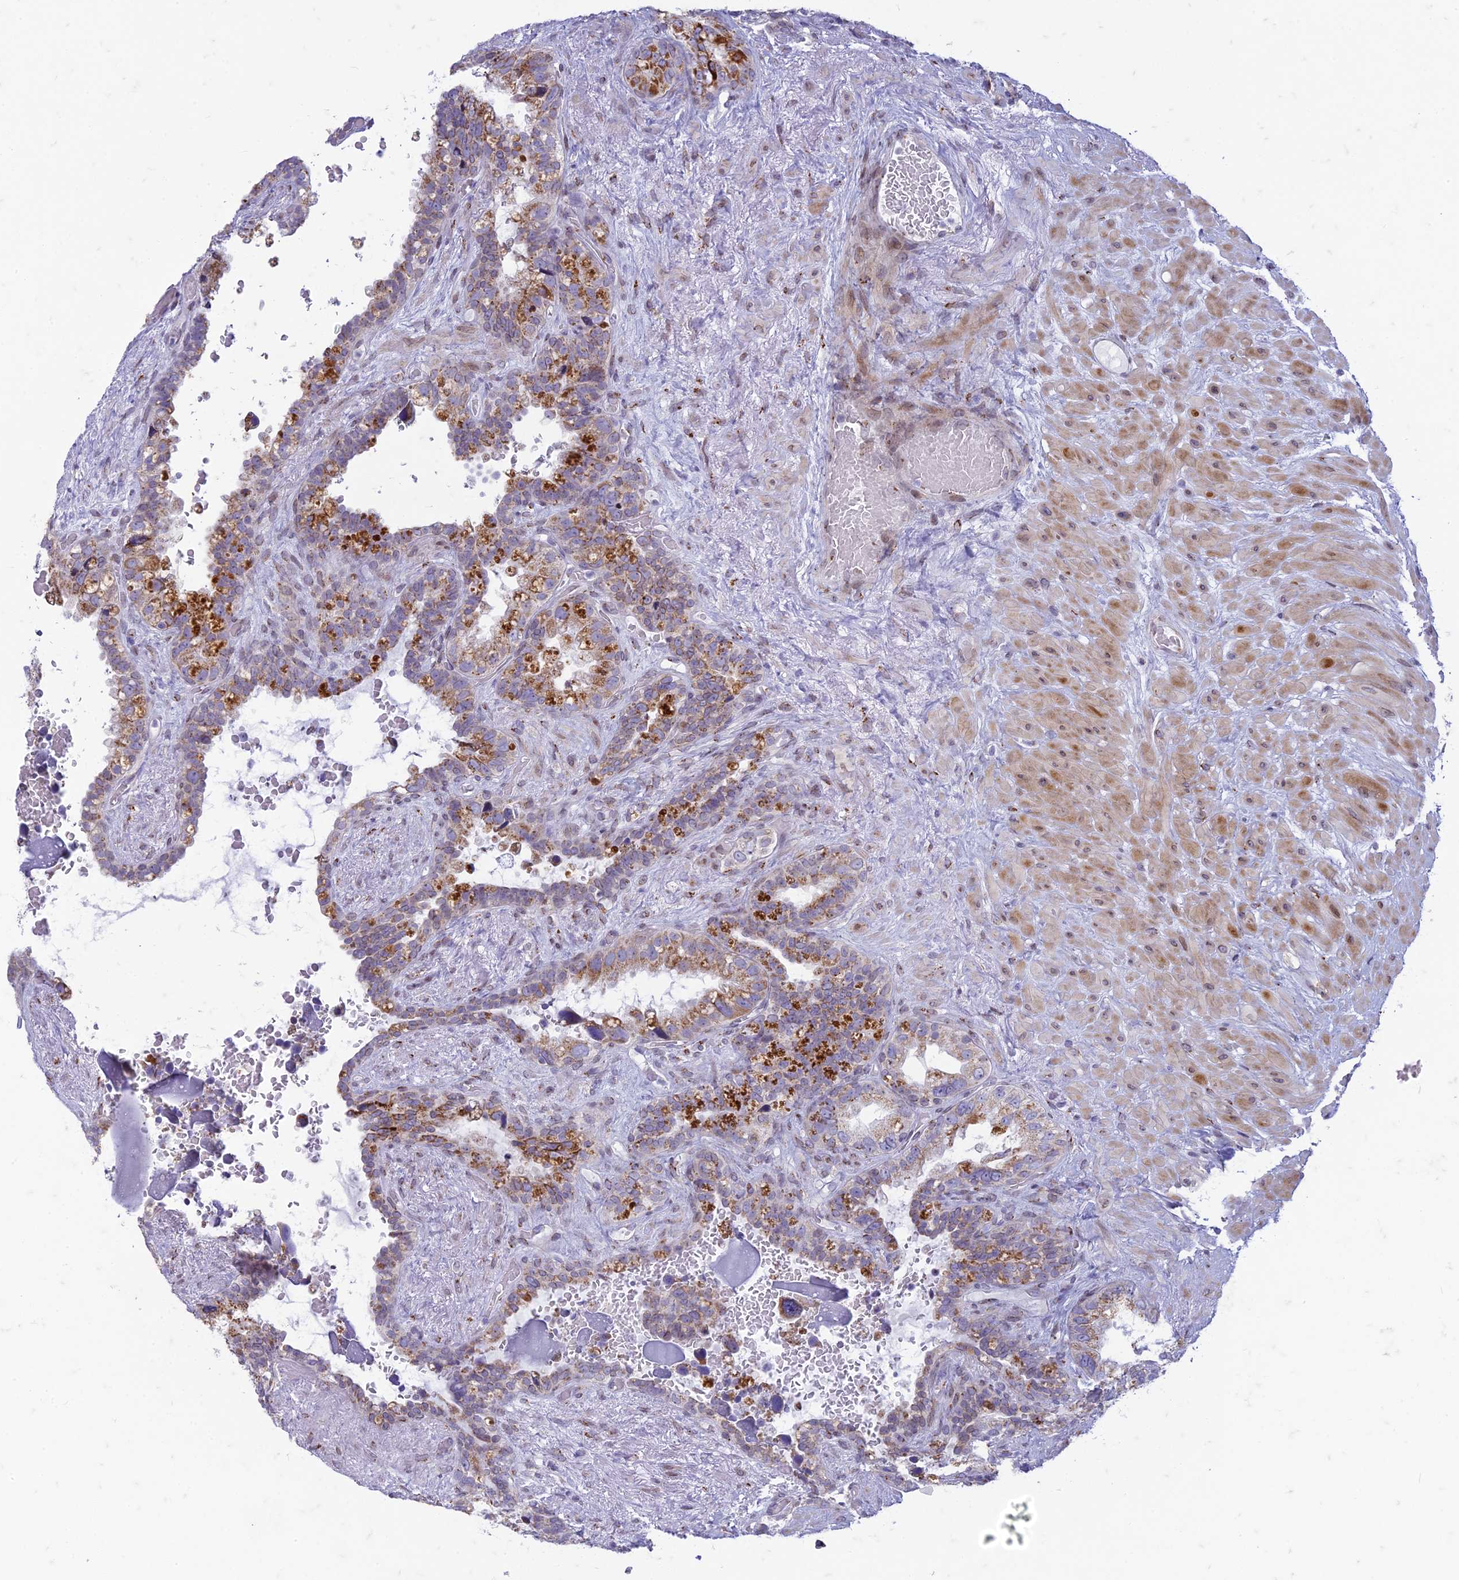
{"staining": {"intensity": "strong", "quantity": "<25%", "location": "cytoplasmic/membranous"}, "tissue": "seminal vesicle", "cell_type": "Glandular cells", "image_type": "normal", "snomed": [{"axis": "morphology", "description": "Normal tissue, NOS"}, {"axis": "topography", "description": "Seminal veicle"}], "caption": "A high-resolution histopathology image shows immunohistochemistry staining of normal seminal vesicle, which shows strong cytoplasmic/membranous expression in about <25% of glandular cells.", "gene": "FAM3C", "patient": {"sex": "male", "age": 80}}